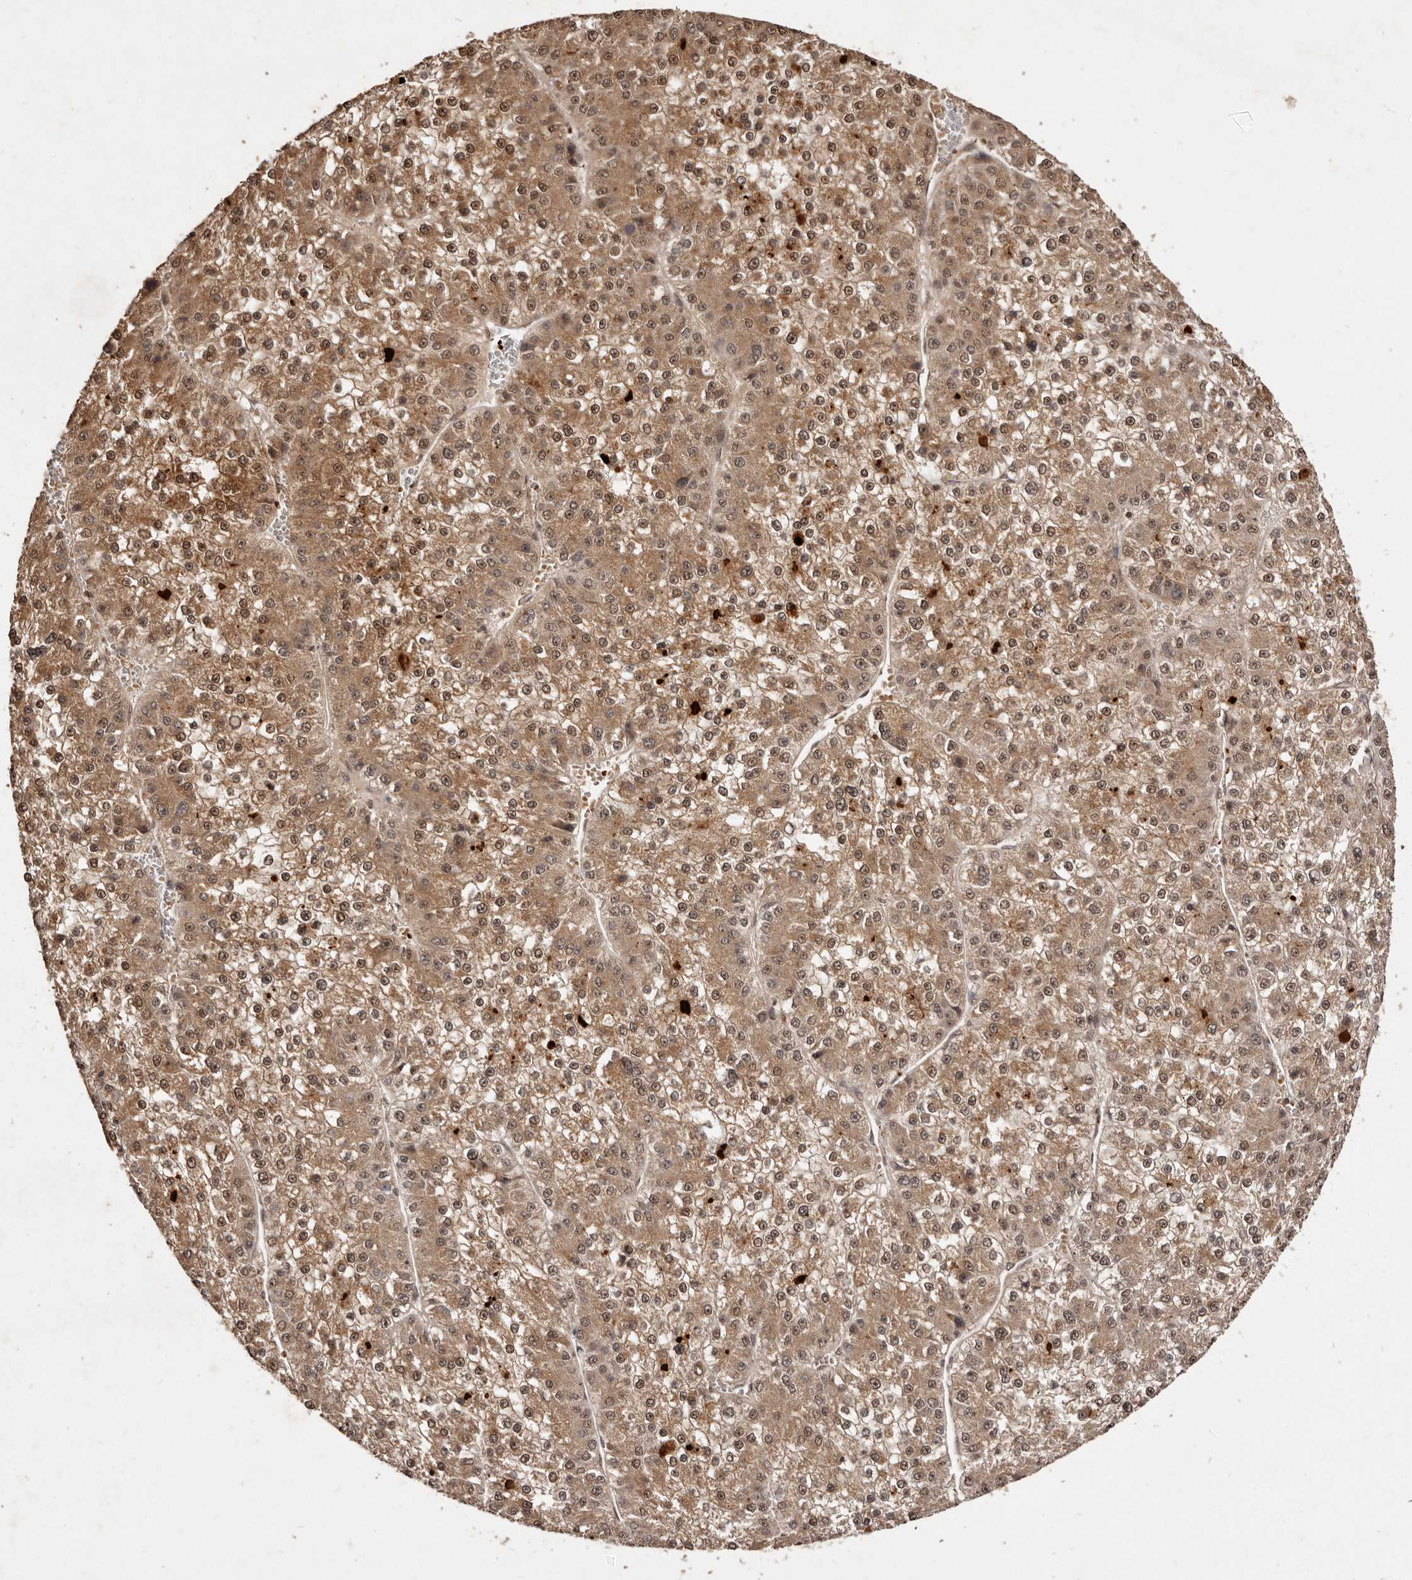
{"staining": {"intensity": "moderate", "quantity": ">75%", "location": "cytoplasmic/membranous,nuclear"}, "tissue": "liver cancer", "cell_type": "Tumor cells", "image_type": "cancer", "snomed": [{"axis": "morphology", "description": "Carcinoma, Hepatocellular, NOS"}, {"axis": "topography", "description": "Liver"}], "caption": "Hepatocellular carcinoma (liver) stained with DAB IHC exhibits medium levels of moderate cytoplasmic/membranous and nuclear positivity in about >75% of tumor cells.", "gene": "NOTCH1", "patient": {"sex": "female", "age": 73}}